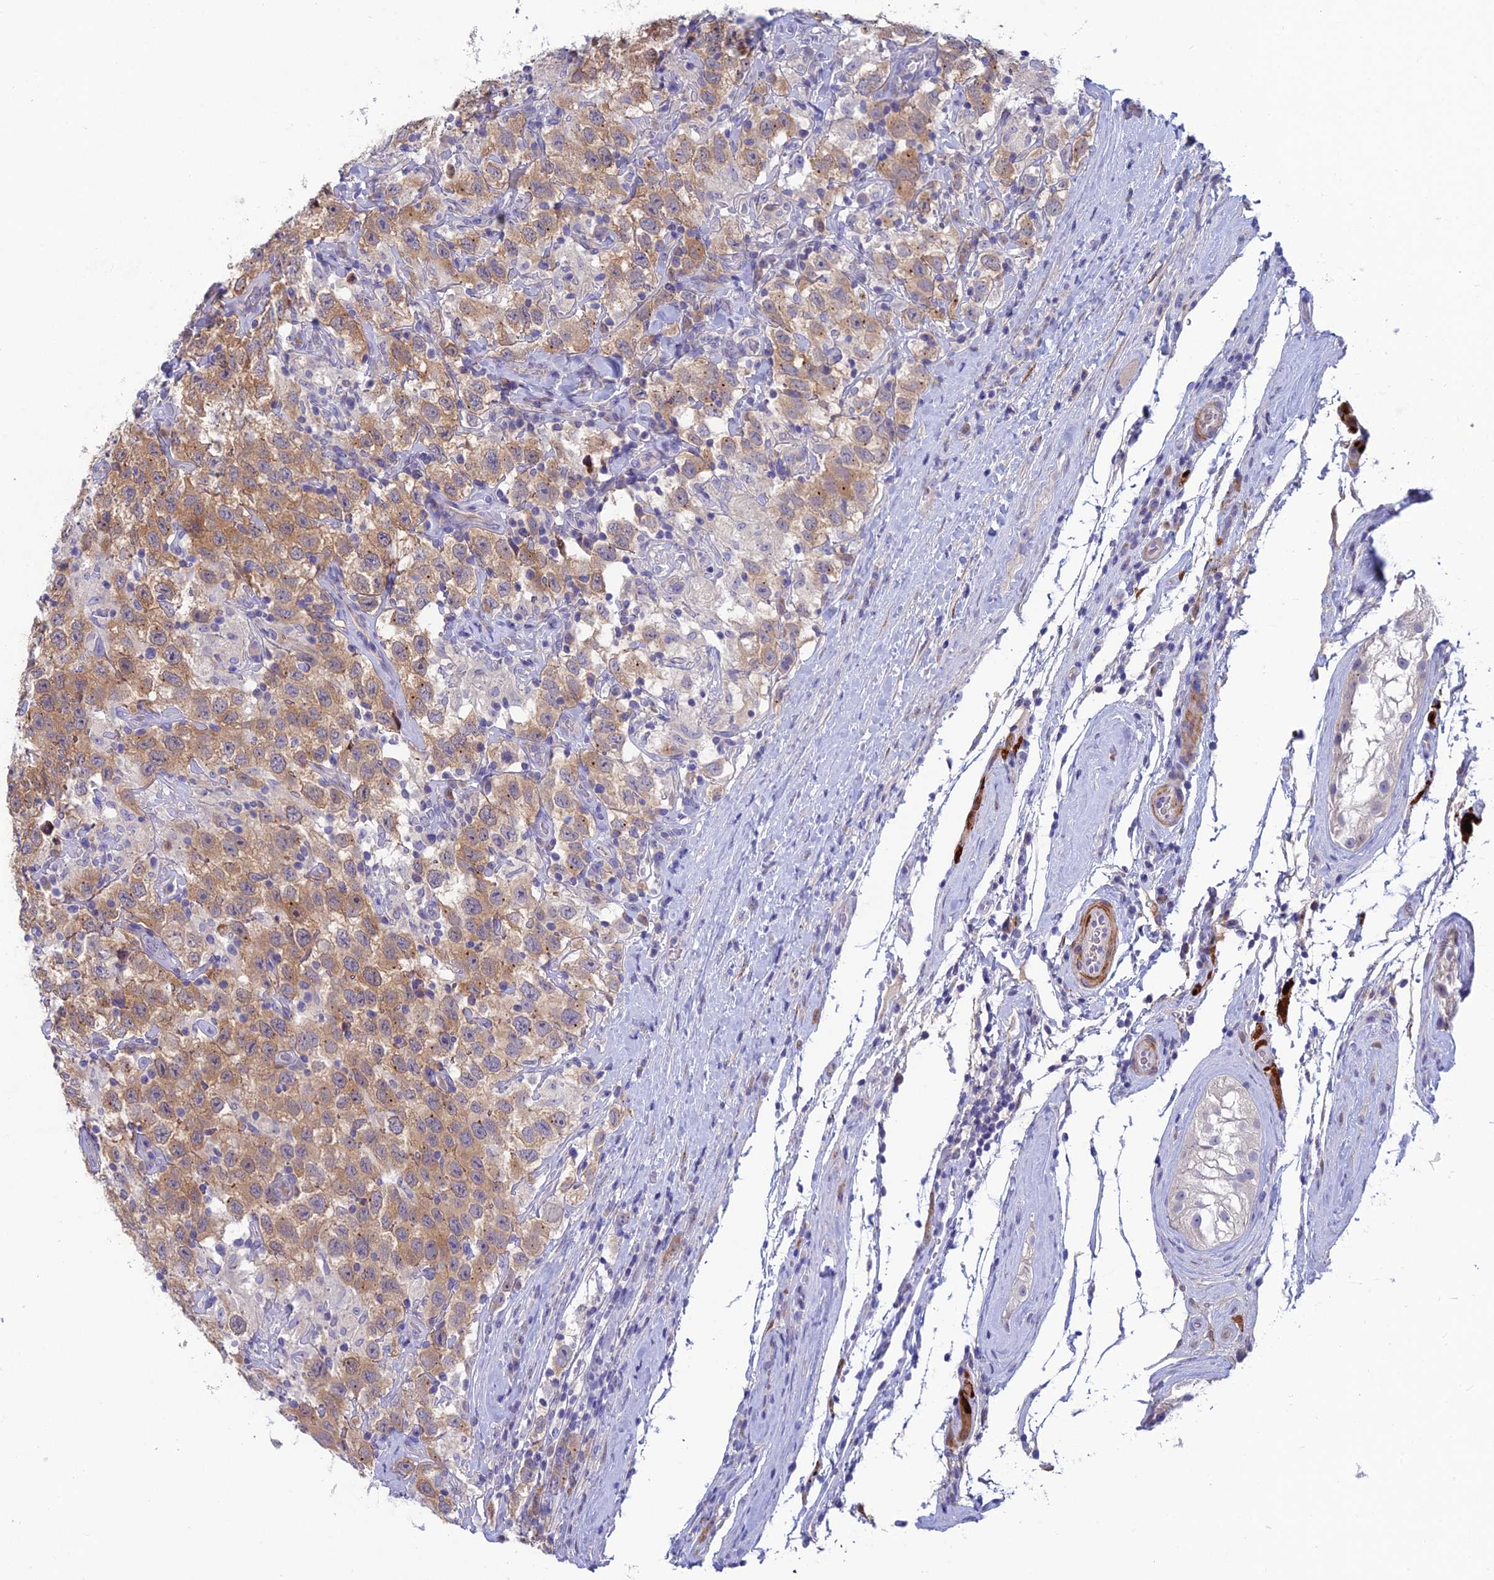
{"staining": {"intensity": "moderate", "quantity": ">75%", "location": "cytoplasmic/membranous"}, "tissue": "testis cancer", "cell_type": "Tumor cells", "image_type": "cancer", "snomed": [{"axis": "morphology", "description": "Seminoma, NOS"}, {"axis": "topography", "description": "Testis"}], "caption": "Protein expression analysis of testis seminoma reveals moderate cytoplasmic/membranous positivity in approximately >75% of tumor cells.", "gene": "XPO7", "patient": {"sex": "male", "age": 41}}